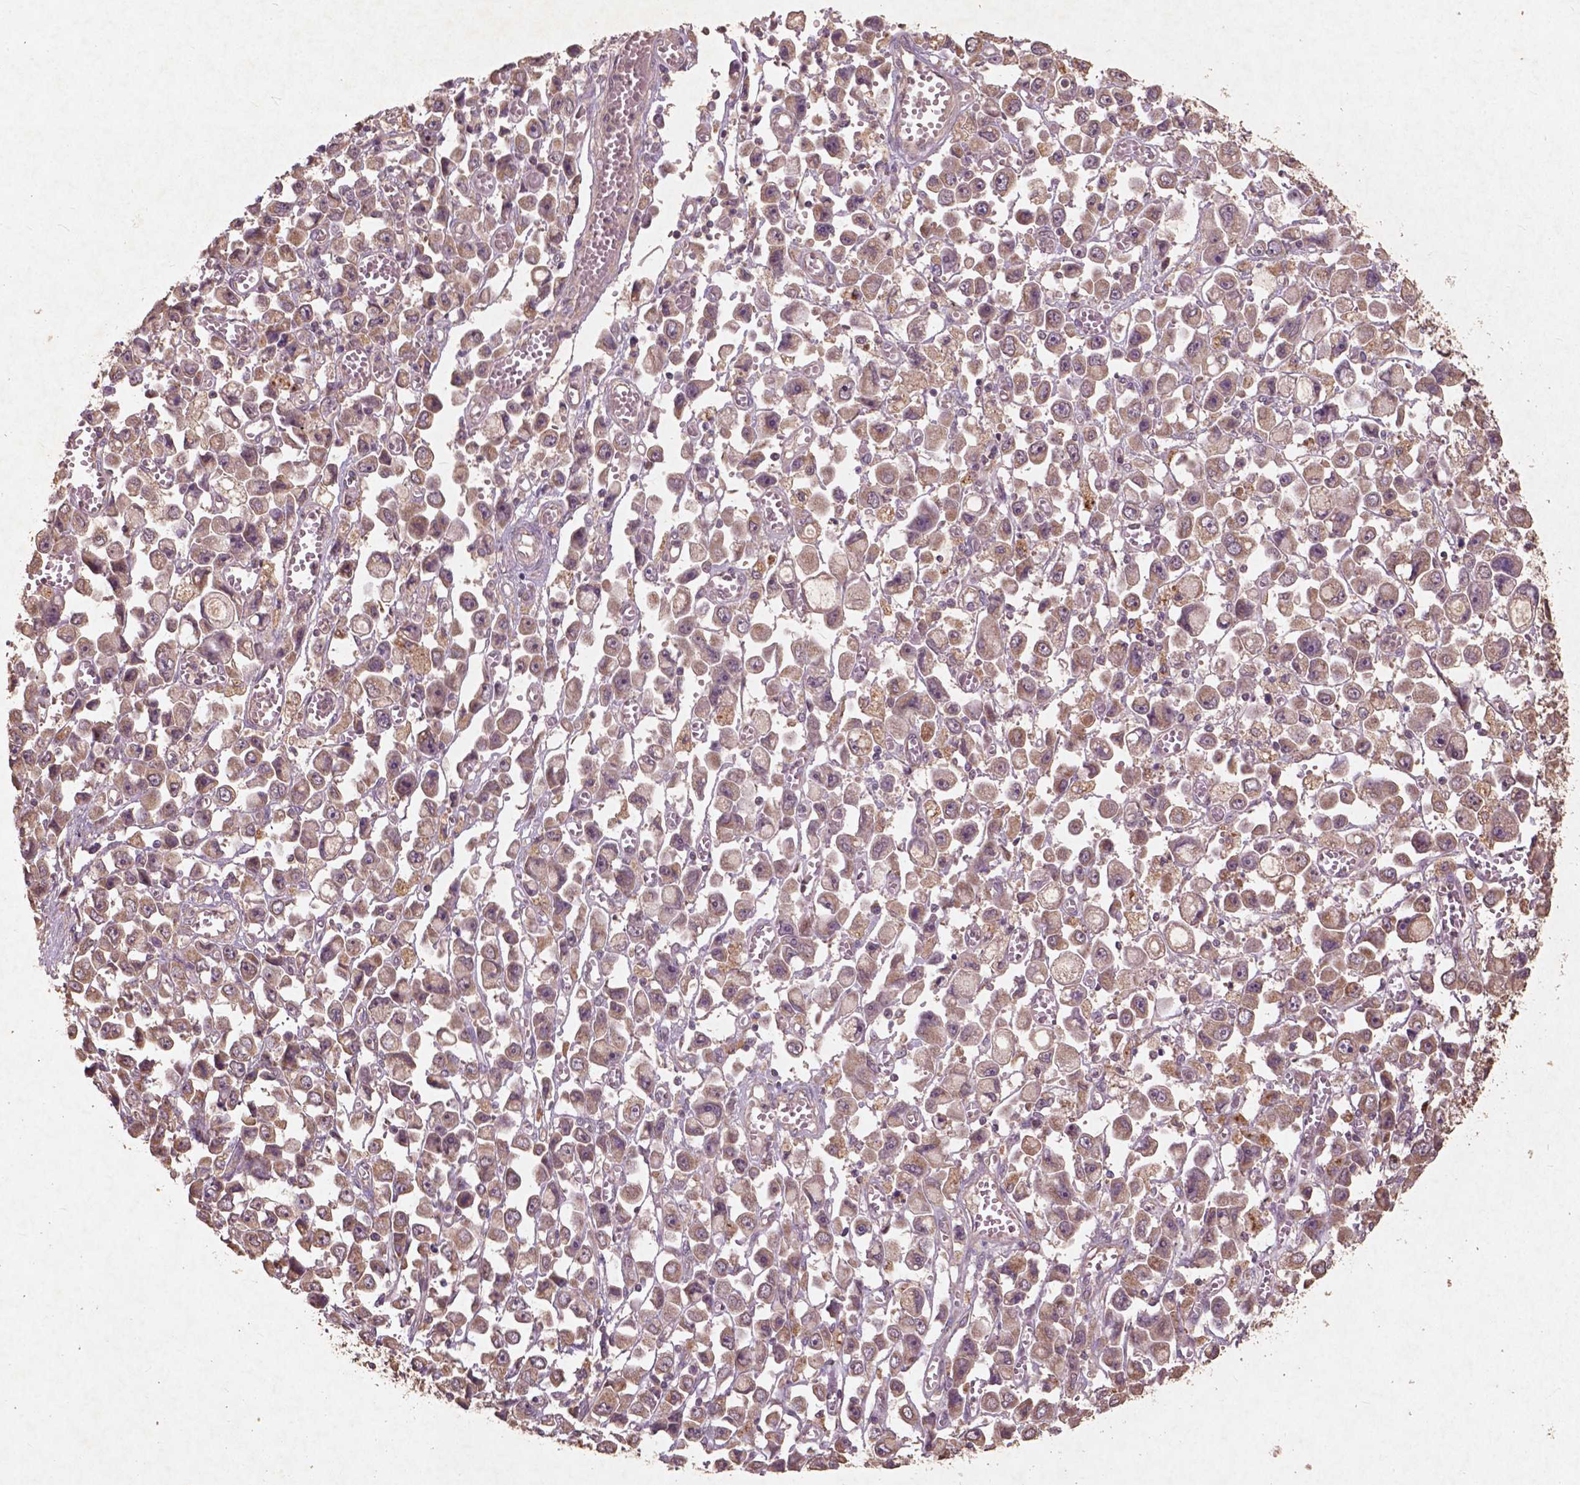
{"staining": {"intensity": "moderate", "quantity": ">75%", "location": "cytoplasmic/membranous"}, "tissue": "stomach cancer", "cell_type": "Tumor cells", "image_type": "cancer", "snomed": [{"axis": "morphology", "description": "Adenocarcinoma, NOS"}, {"axis": "topography", "description": "Stomach, upper"}], "caption": "Brown immunohistochemical staining in human stomach cancer (adenocarcinoma) displays moderate cytoplasmic/membranous staining in approximately >75% of tumor cells. The staining was performed using DAB to visualize the protein expression in brown, while the nuclei were stained in blue with hematoxylin (Magnification: 20x).", "gene": "ST6GALNAC5", "patient": {"sex": "male", "age": 70}}